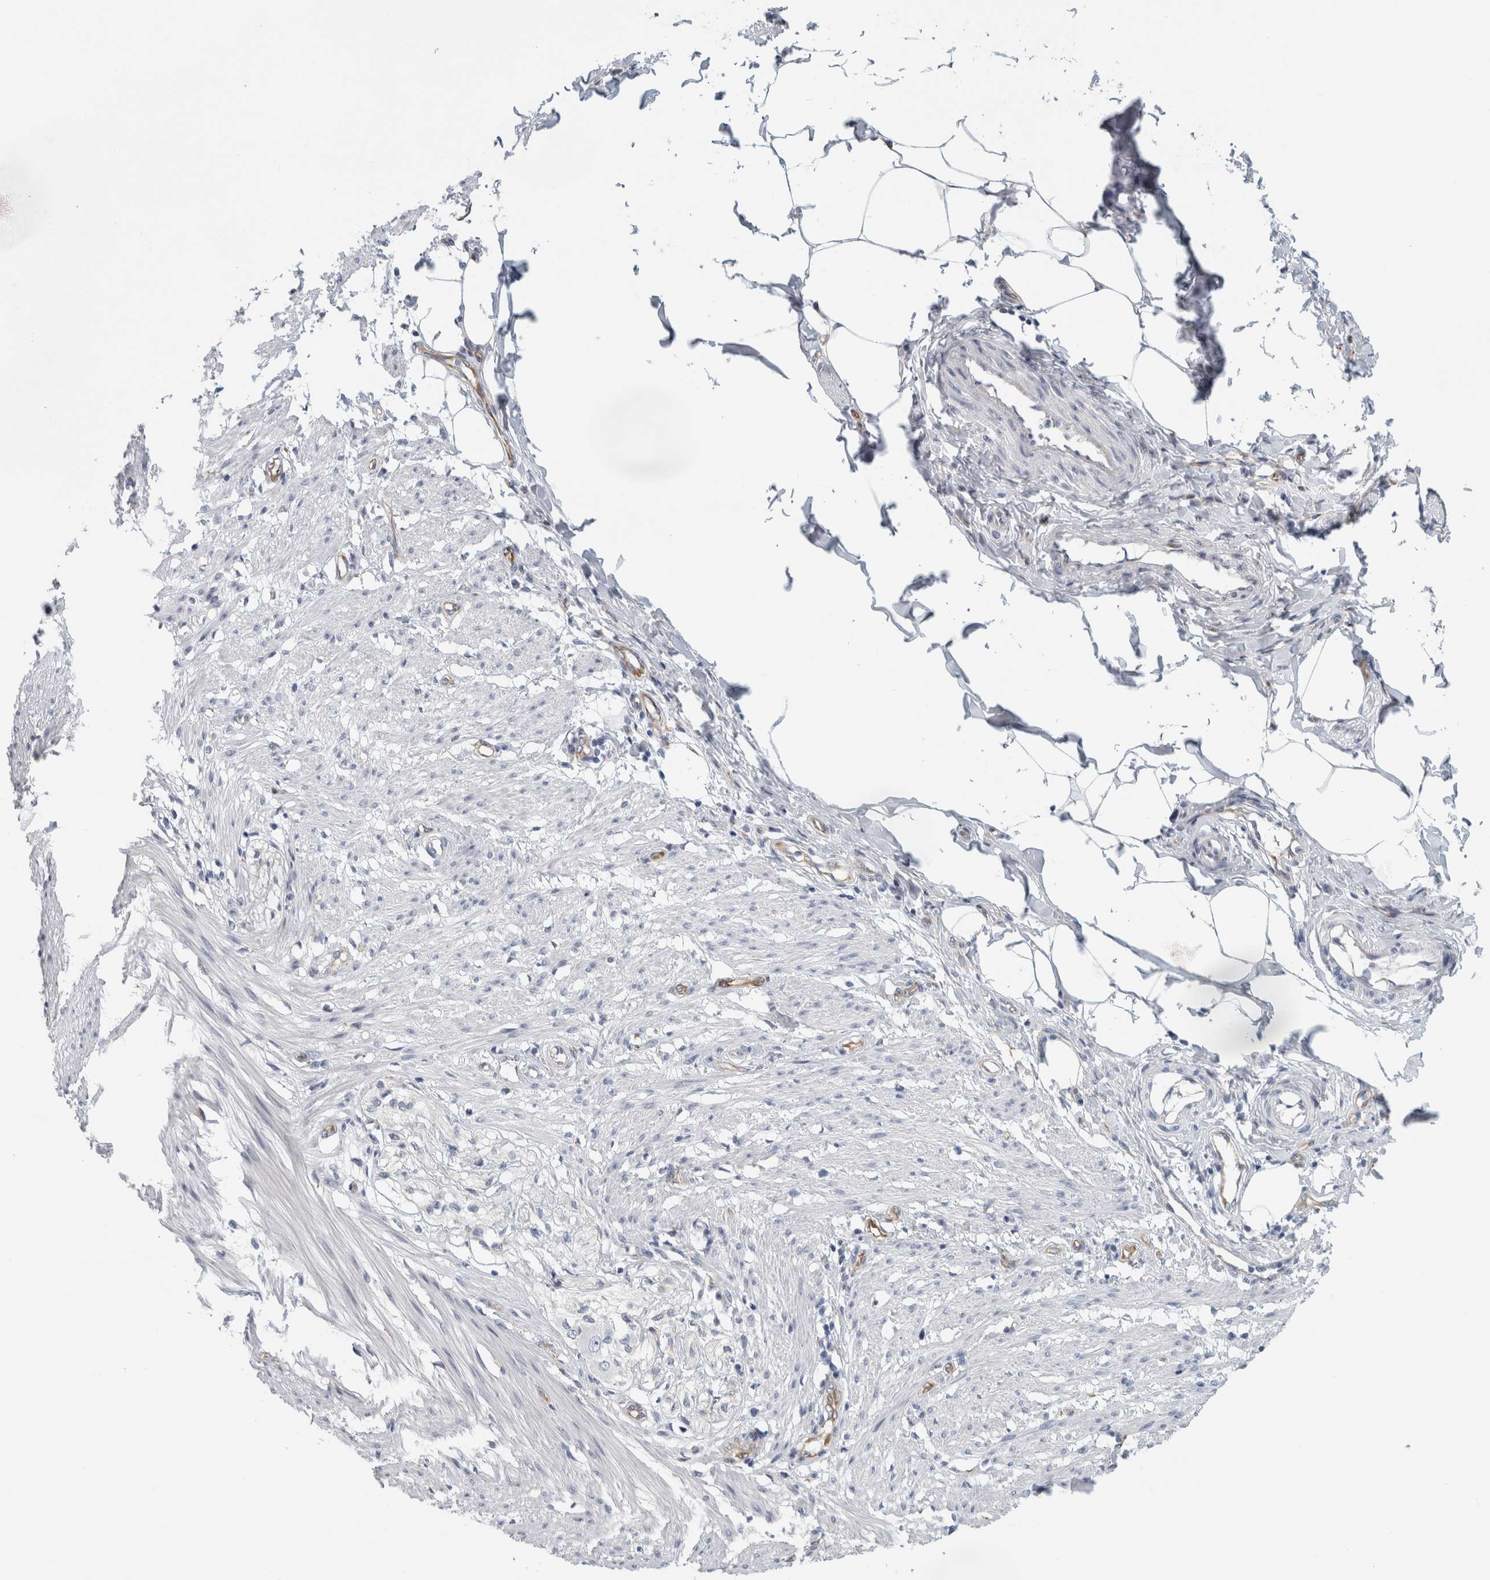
{"staining": {"intensity": "negative", "quantity": "none", "location": "none"}, "tissue": "smooth muscle", "cell_type": "Smooth muscle cells", "image_type": "normal", "snomed": [{"axis": "morphology", "description": "Normal tissue, NOS"}, {"axis": "morphology", "description": "Adenocarcinoma, NOS"}, {"axis": "topography", "description": "Smooth muscle"}, {"axis": "topography", "description": "Colon"}], "caption": "Smooth muscle stained for a protein using IHC reveals no staining smooth muscle cells.", "gene": "B3GNT3", "patient": {"sex": "male", "age": 14}}